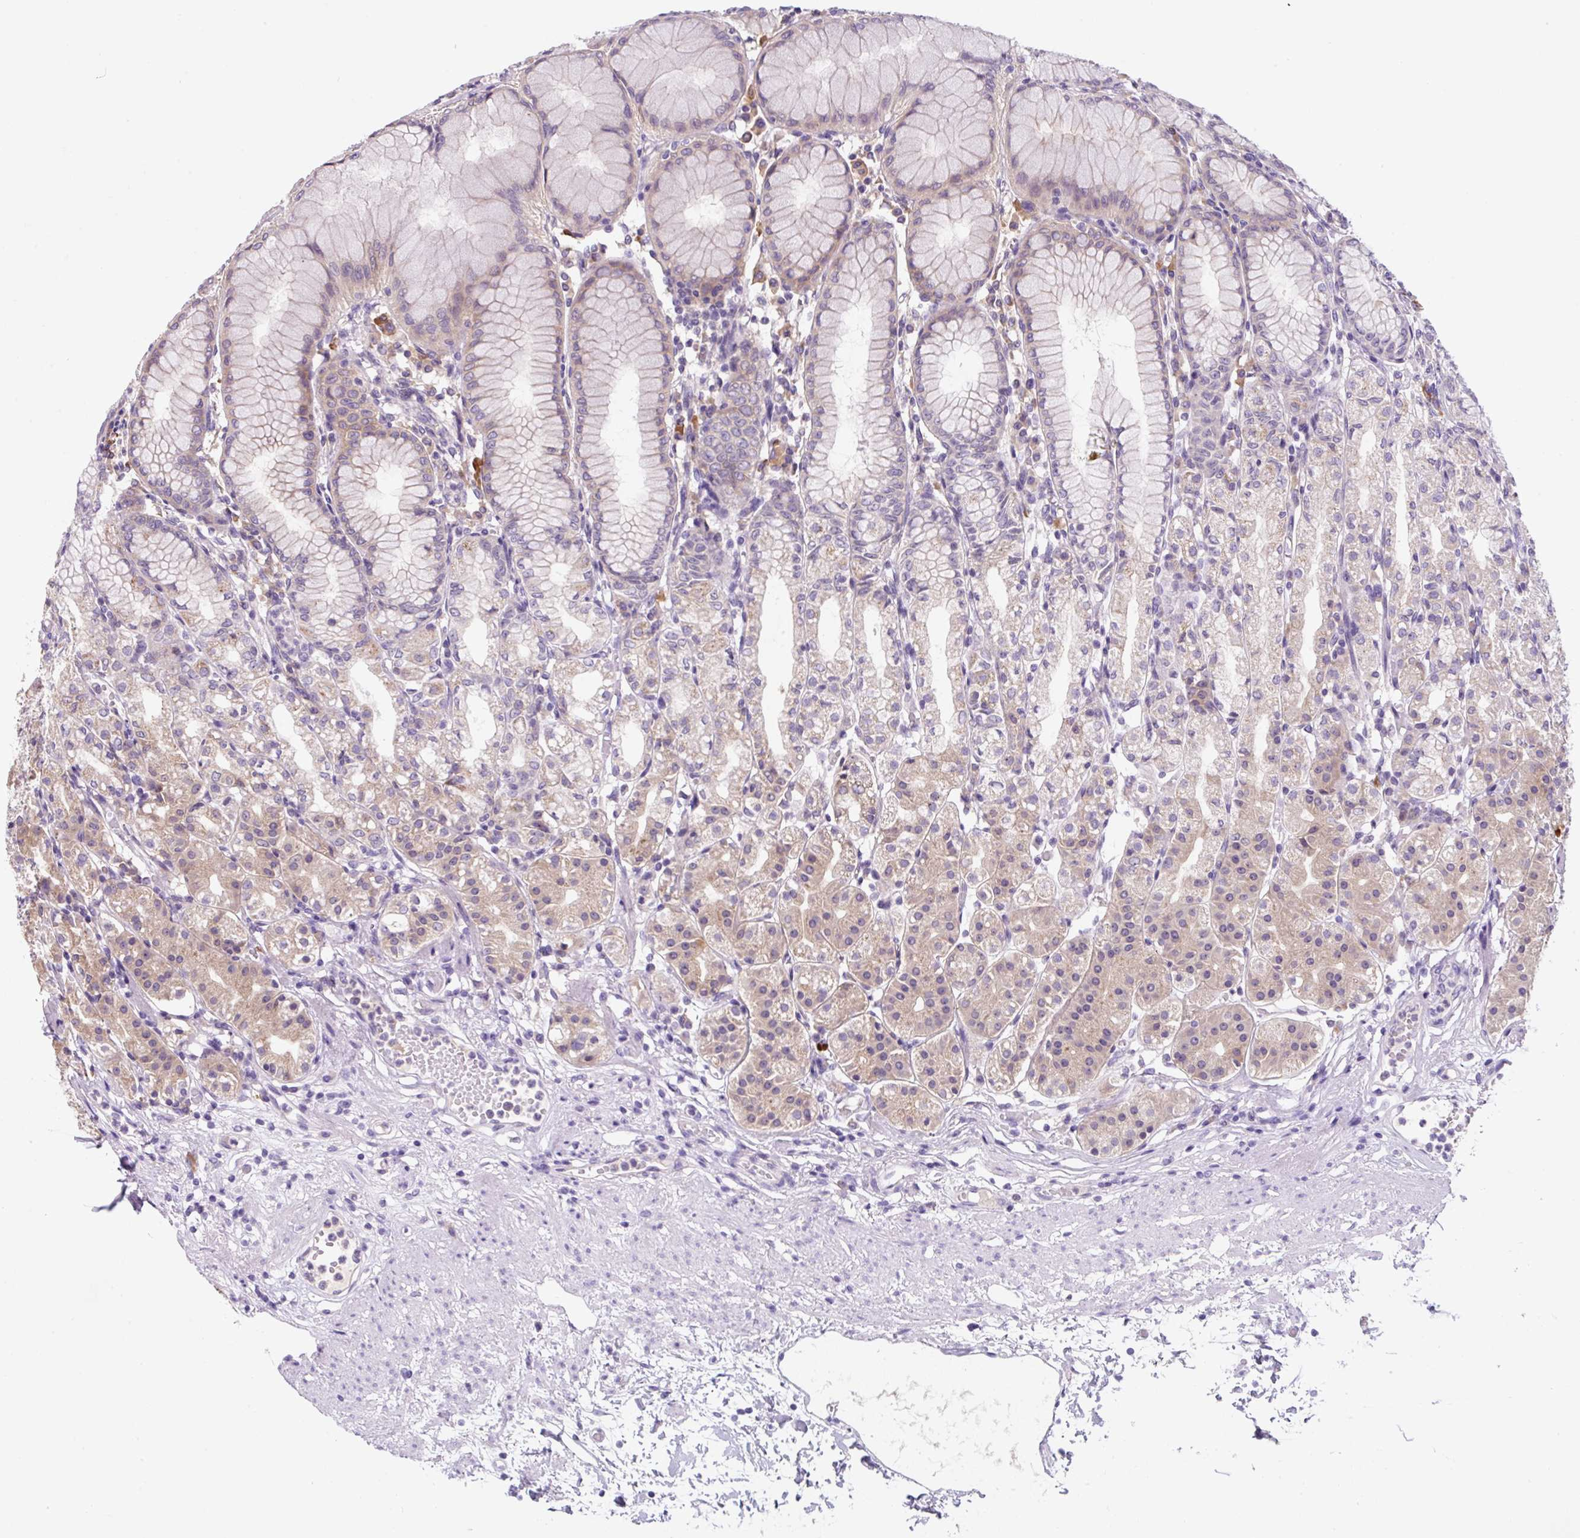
{"staining": {"intensity": "weak", "quantity": "25%-75%", "location": "cytoplasmic/membranous"}, "tissue": "stomach", "cell_type": "Glandular cells", "image_type": "normal", "snomed": [{"axis": "morphology", "description": "Normal tissue, NOS"}, {"axis": "topography", "description": "Stomach"}], "caption": "A photomicrograph showing weak cytoplasmic/membranous staining in approximately 25%-75% of glandular cells in normal stomach, as visualized by brown immunohistochemical staining.", "gene": "FZD5", "patient": {"sex": "female", "age": 57}}